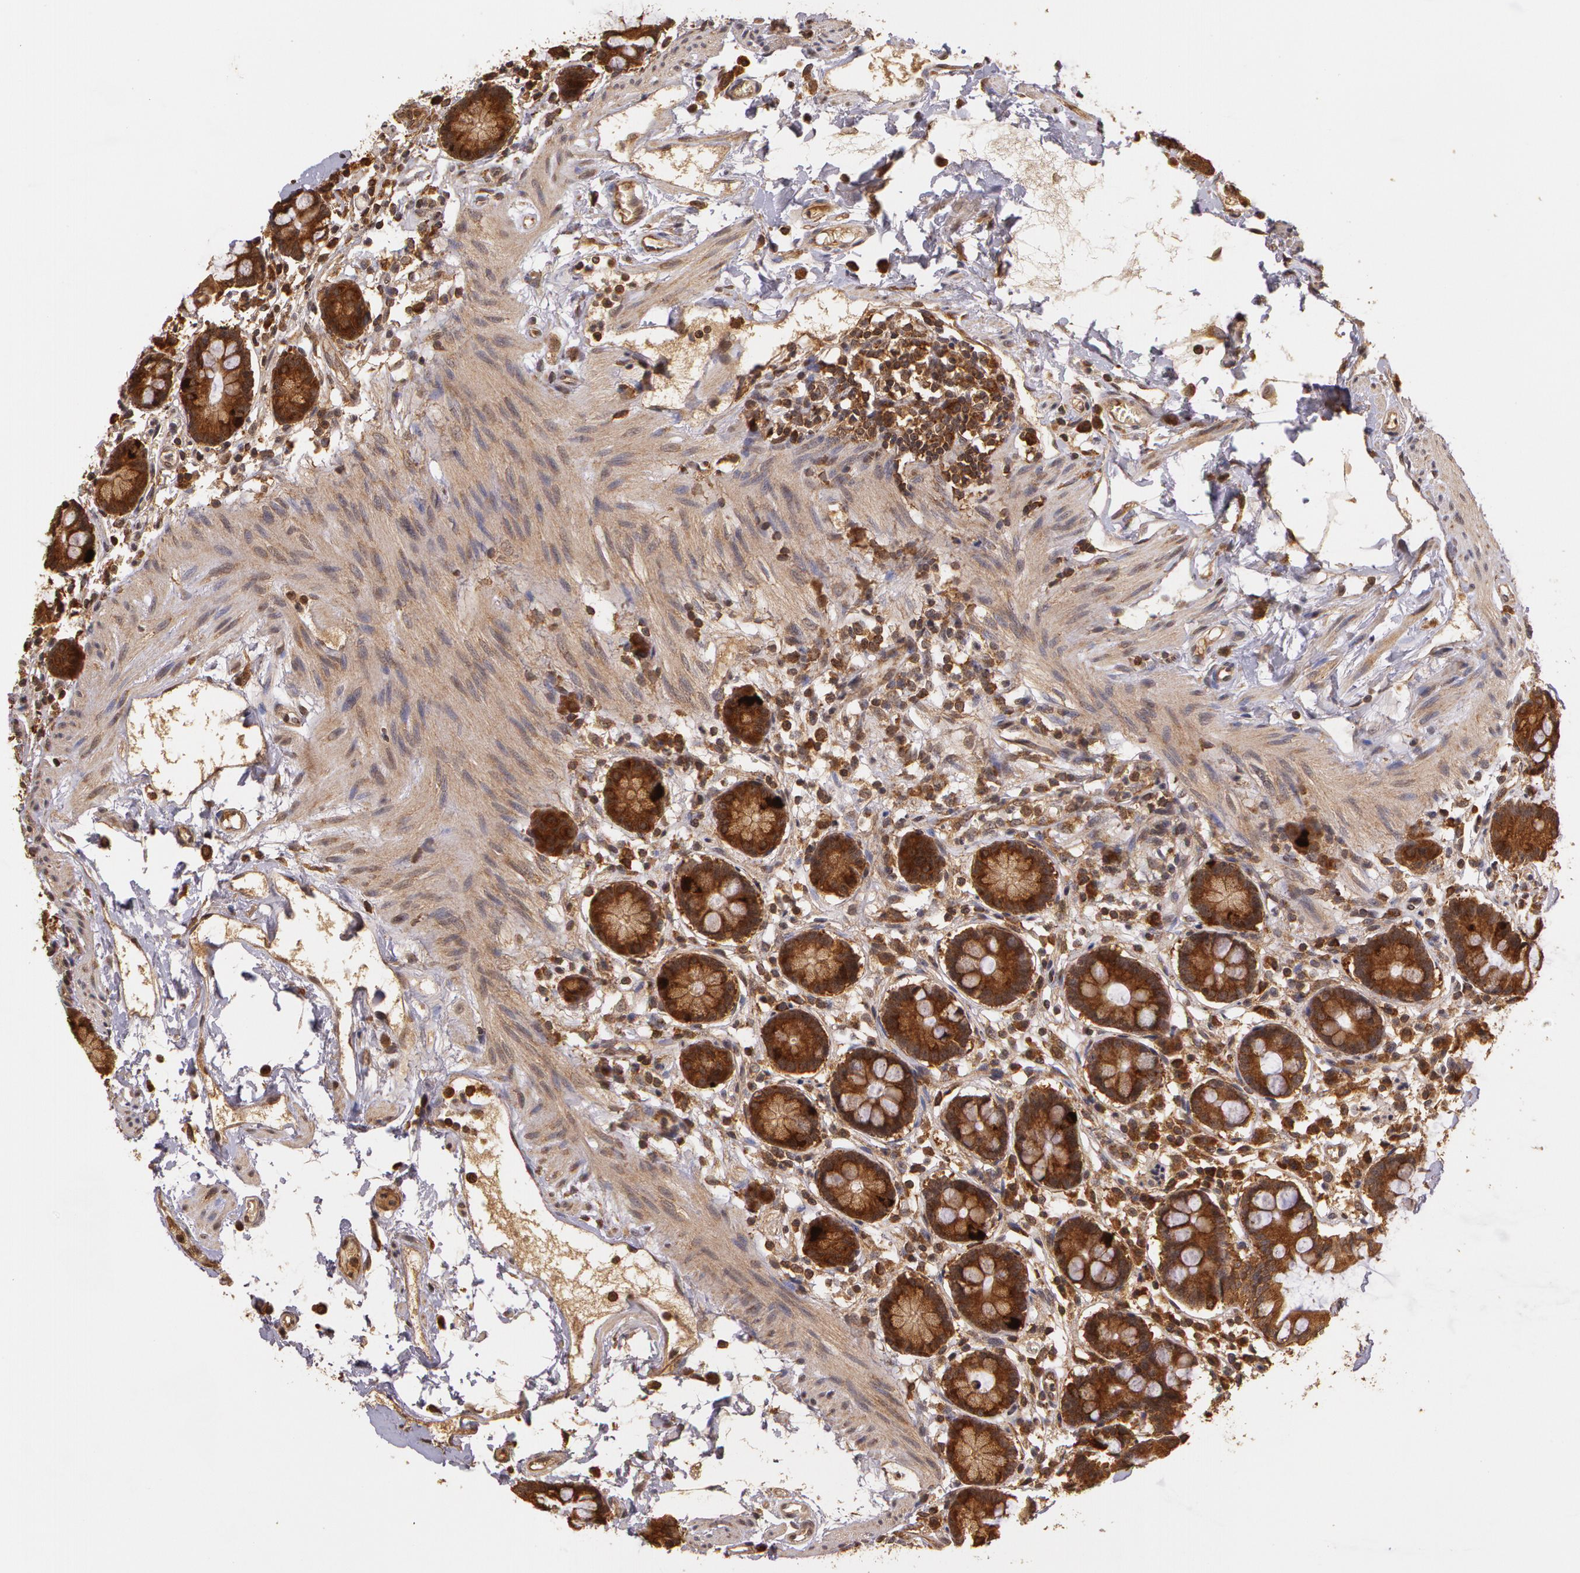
{"staining": {"intensity": "strong", "quantity": ">75%", "location": "cytoplasmic/membranous"}, "tissue": "small intestine", "cell_type": "Glandular cells", "image_type": "normal", "snomed": [{"axis": "morphology", "description": "Normal tissue, NOS"}, {"axis": "topography", "description": "Small intestine"}], "caption": "Protein analysis of normal small intestine exhibits strong cytoplasmic/membranous positivity in about >75% of glandular cells. (DAB = brown stain, brightfield microscopy at high magnification).", "gene": "ASCC2", "patient": {"sex": "female", "age": 61}}